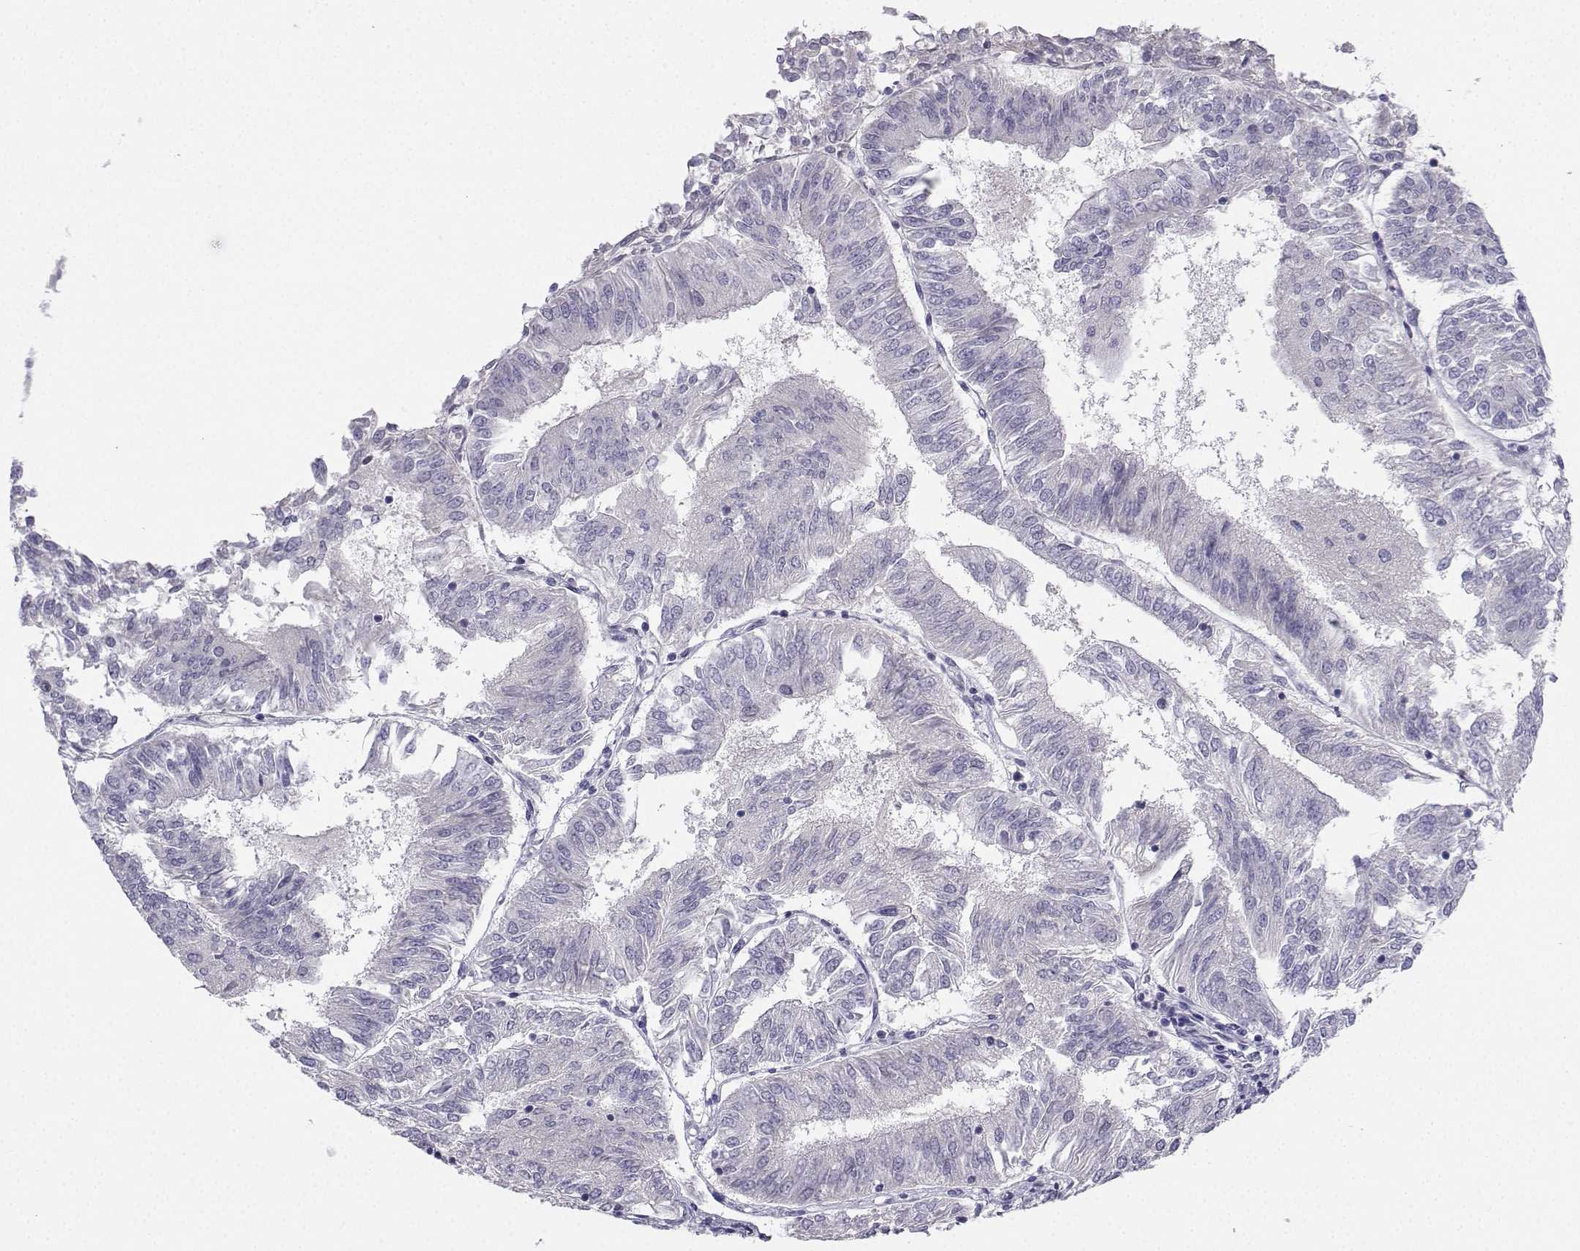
{"staining": {"intensity": "negative", "quantity": "none", "location": "none"}, "tissue": "endometrial cancer", "cell_type": "Tumor cells", "image_type": "cancer", "snomed": [{"axis": "morphology", "description": "Adenocarcinoma, NOS"}, {"axis": "topography", "description": "Endometrium"}], "caption": "The micrograph demonstrates no staining of tumor cells in endometrial adenocarcinoma. Nuclei are stained in blue.", "gene": "CALY", "patient": {"sex": "female", "age": 58}}